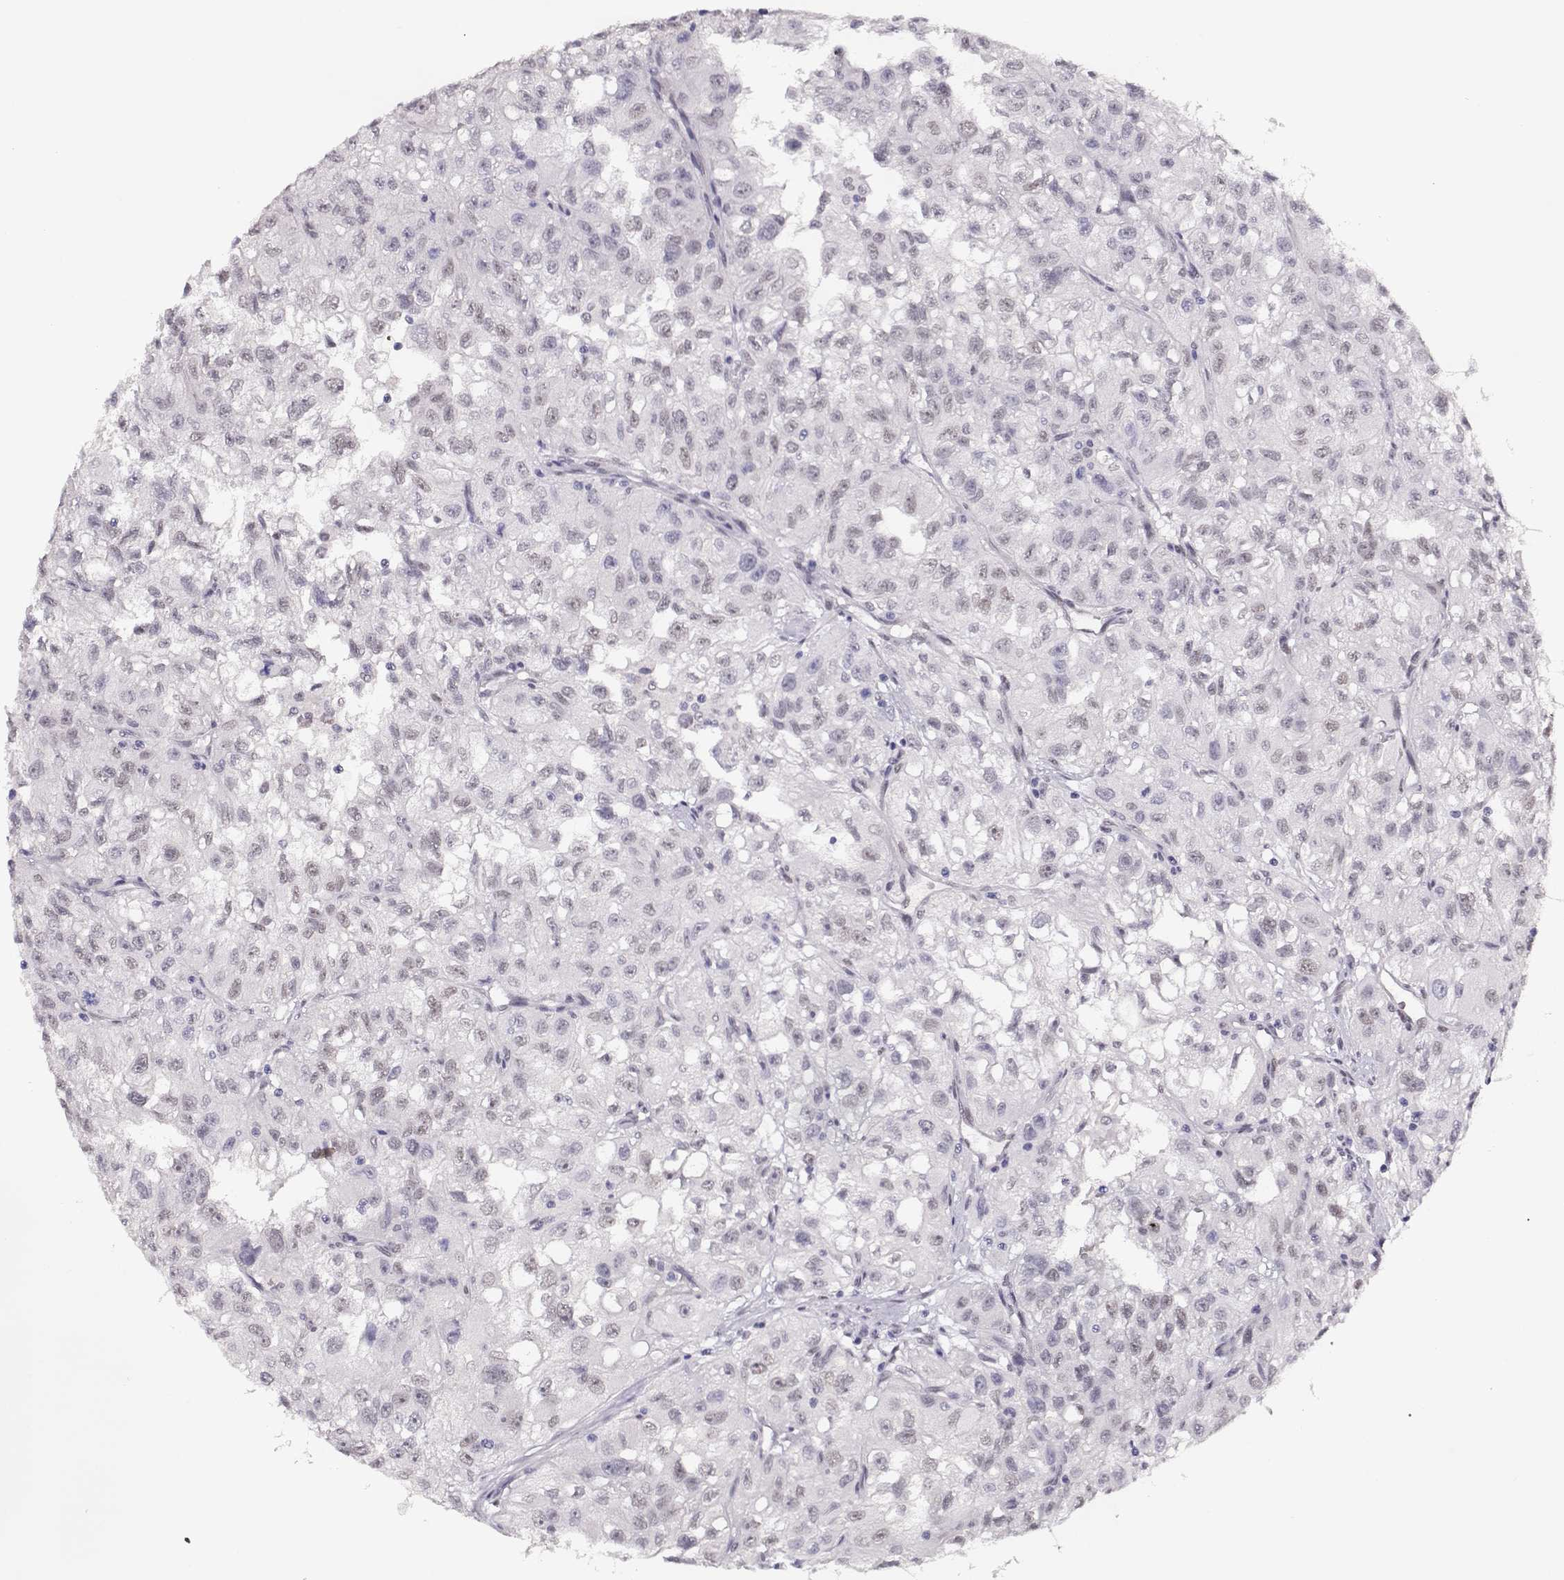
{"staining": {"intensity": "negative", "quantity": "none", "location": "none"}, "tissue": "renal cancer", "cell_type": "Tumor cells", "image_type": "cancer", "snomed": [{"axis": "morphology", "description": "Adenocarcinoma, NOS"}, {"axis": "topography", "description": "Kidney"}], "caption": "DAB immunohistochemical staining of renal cancer (adenocarcinoma) reveals no significant positivity in tumor cells. (DAB immunohistochemistry (IHC) with hematoxylin counter stain).", "gene": "POLI", "patient": {"sex": "male", "age": 64}}